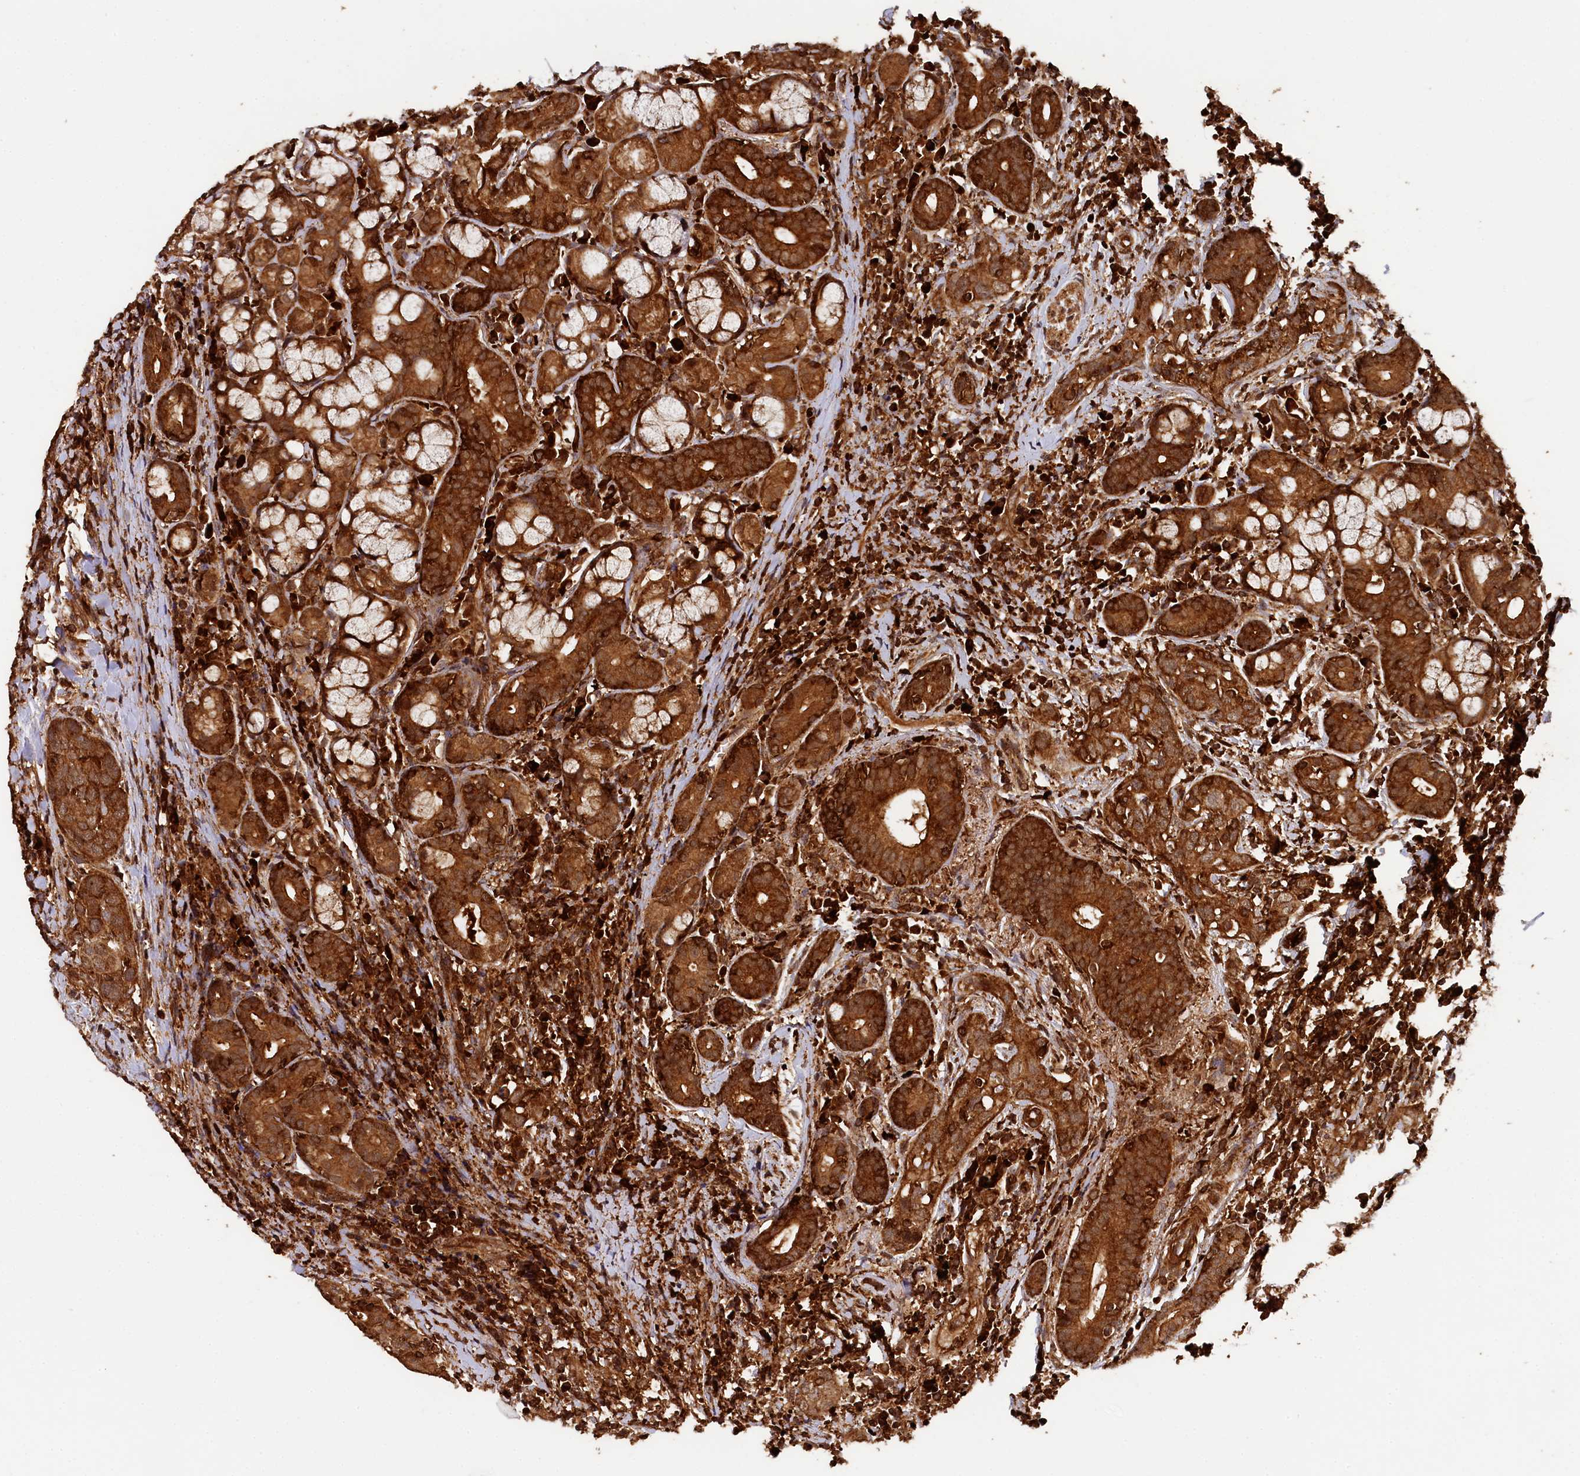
{"staining": {"intensity": "strong", "quantity": ">75%", "location": "cytoplasmic/membranous"}, "tissue": "head and neck cancer", "cell_type": "Tumor cells", "image_type": "cancer", "snomed": [{"axis": "morphology", "description": "Squamous cell carcinoma, NOS"}, {"axis": "topography", "description": "Oral tissue"}, {"axis": "topography", "description": "Head-Neck"}], "caption": "Immunohistochemical staining of squamous cell carcinoma (head and neck) shows high levels of strong cytoplasmic/membranous positivity in about >75% of tumor cells.", "gene": "STUB1", "patient": {"sex": "female", "age": 50}}